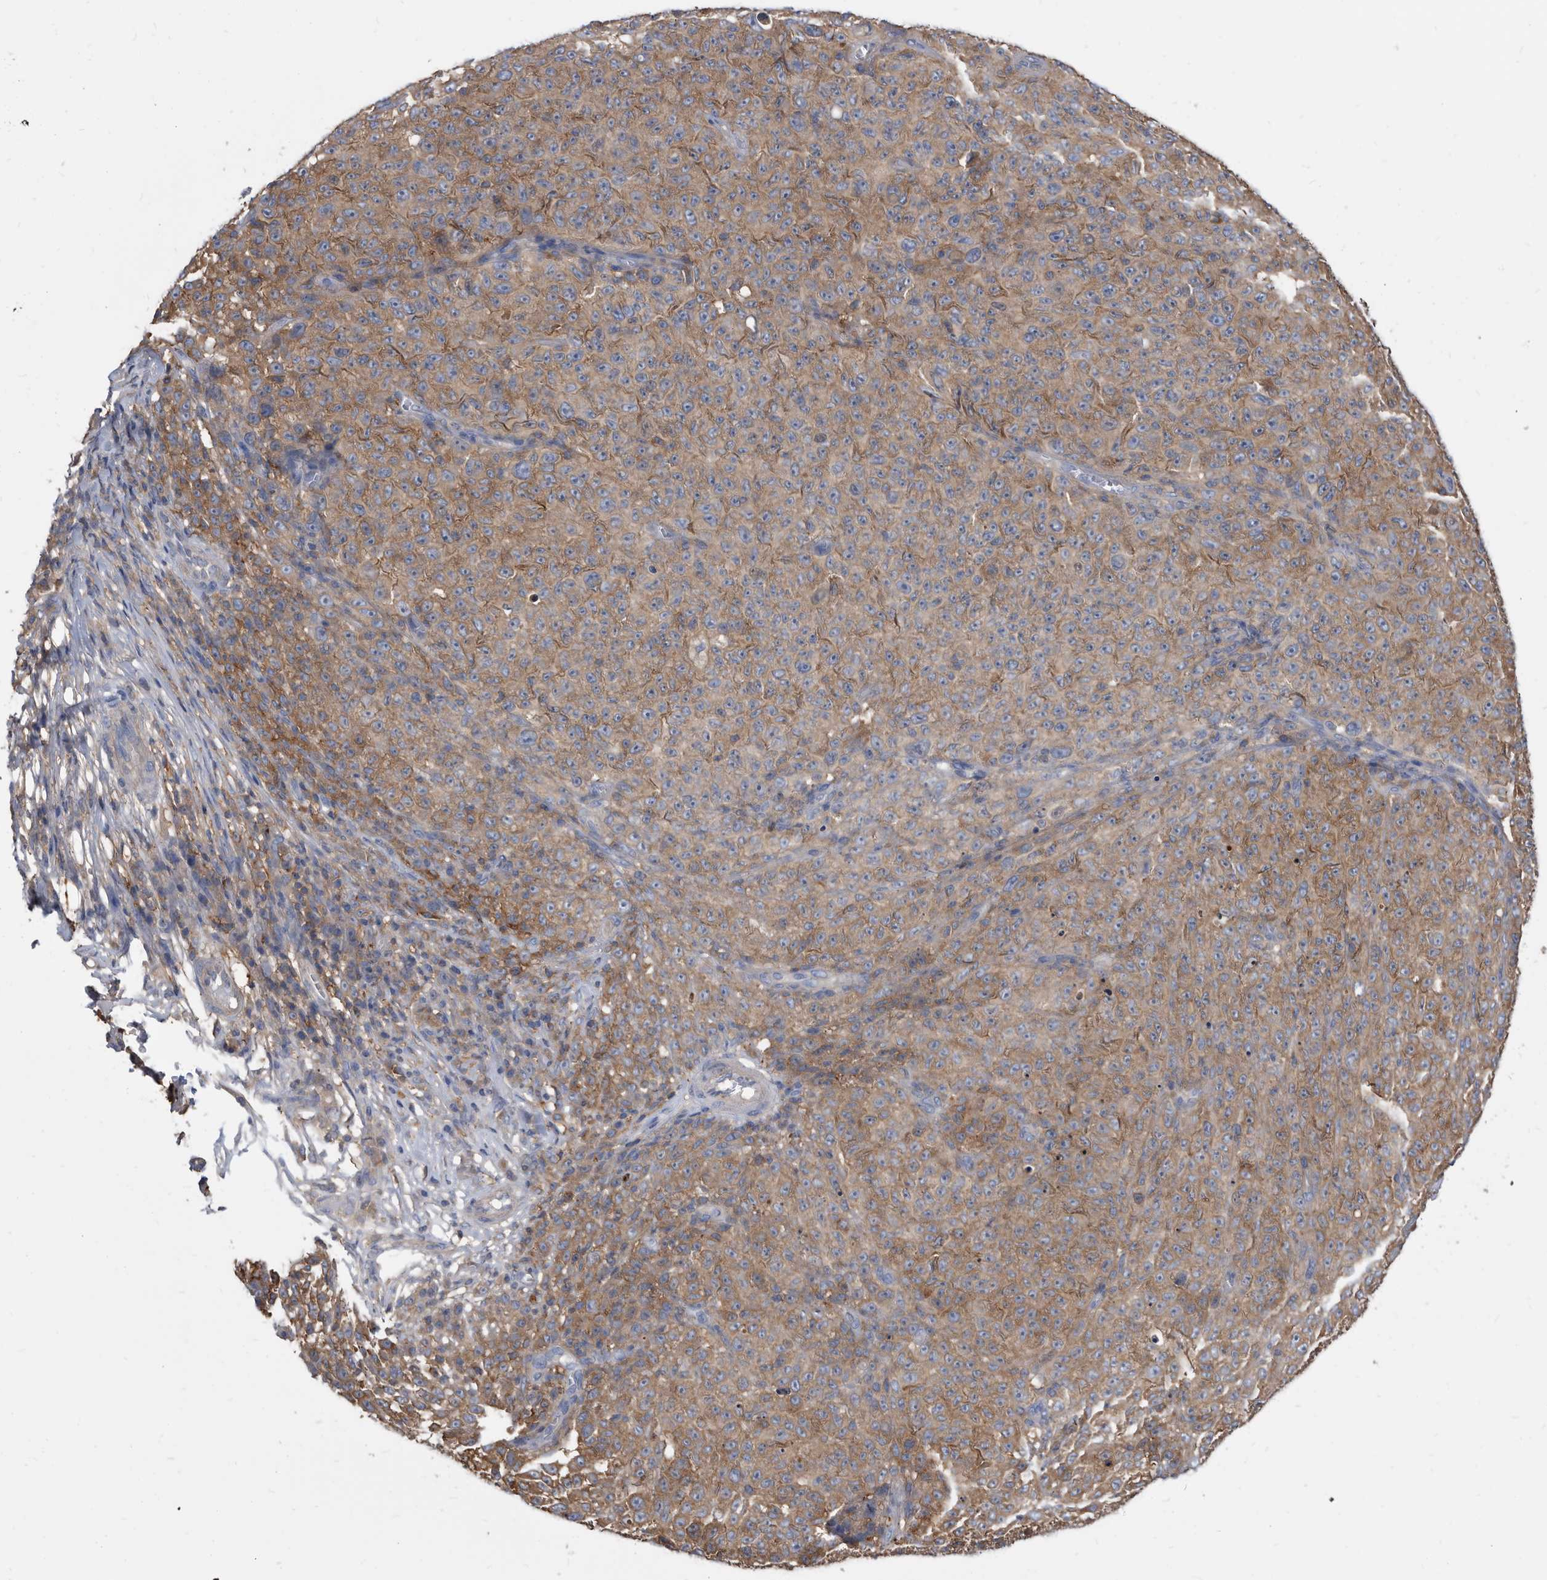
{"staining": {"intensity": "moderate", "quantity": ">75%", "location": "cytoplasmic/membranous"}, "tissue": "melanoma", "cell_type": "Tumor cells", "image_type": "cancer", "snomed": [{"axis": "morphology", "description": "Malignant melanoma, NOS"}, {"axis": "topography", "description": "Skin"}], "caption": "There is medium levels of moderate cytoplasmic/membranous staining in tumor cells of malignant melanoma, as demonstrated by immunohistochemical staining (brown color).", "gene": "APEH", "patient": {"sex": "female", "age": 82}}